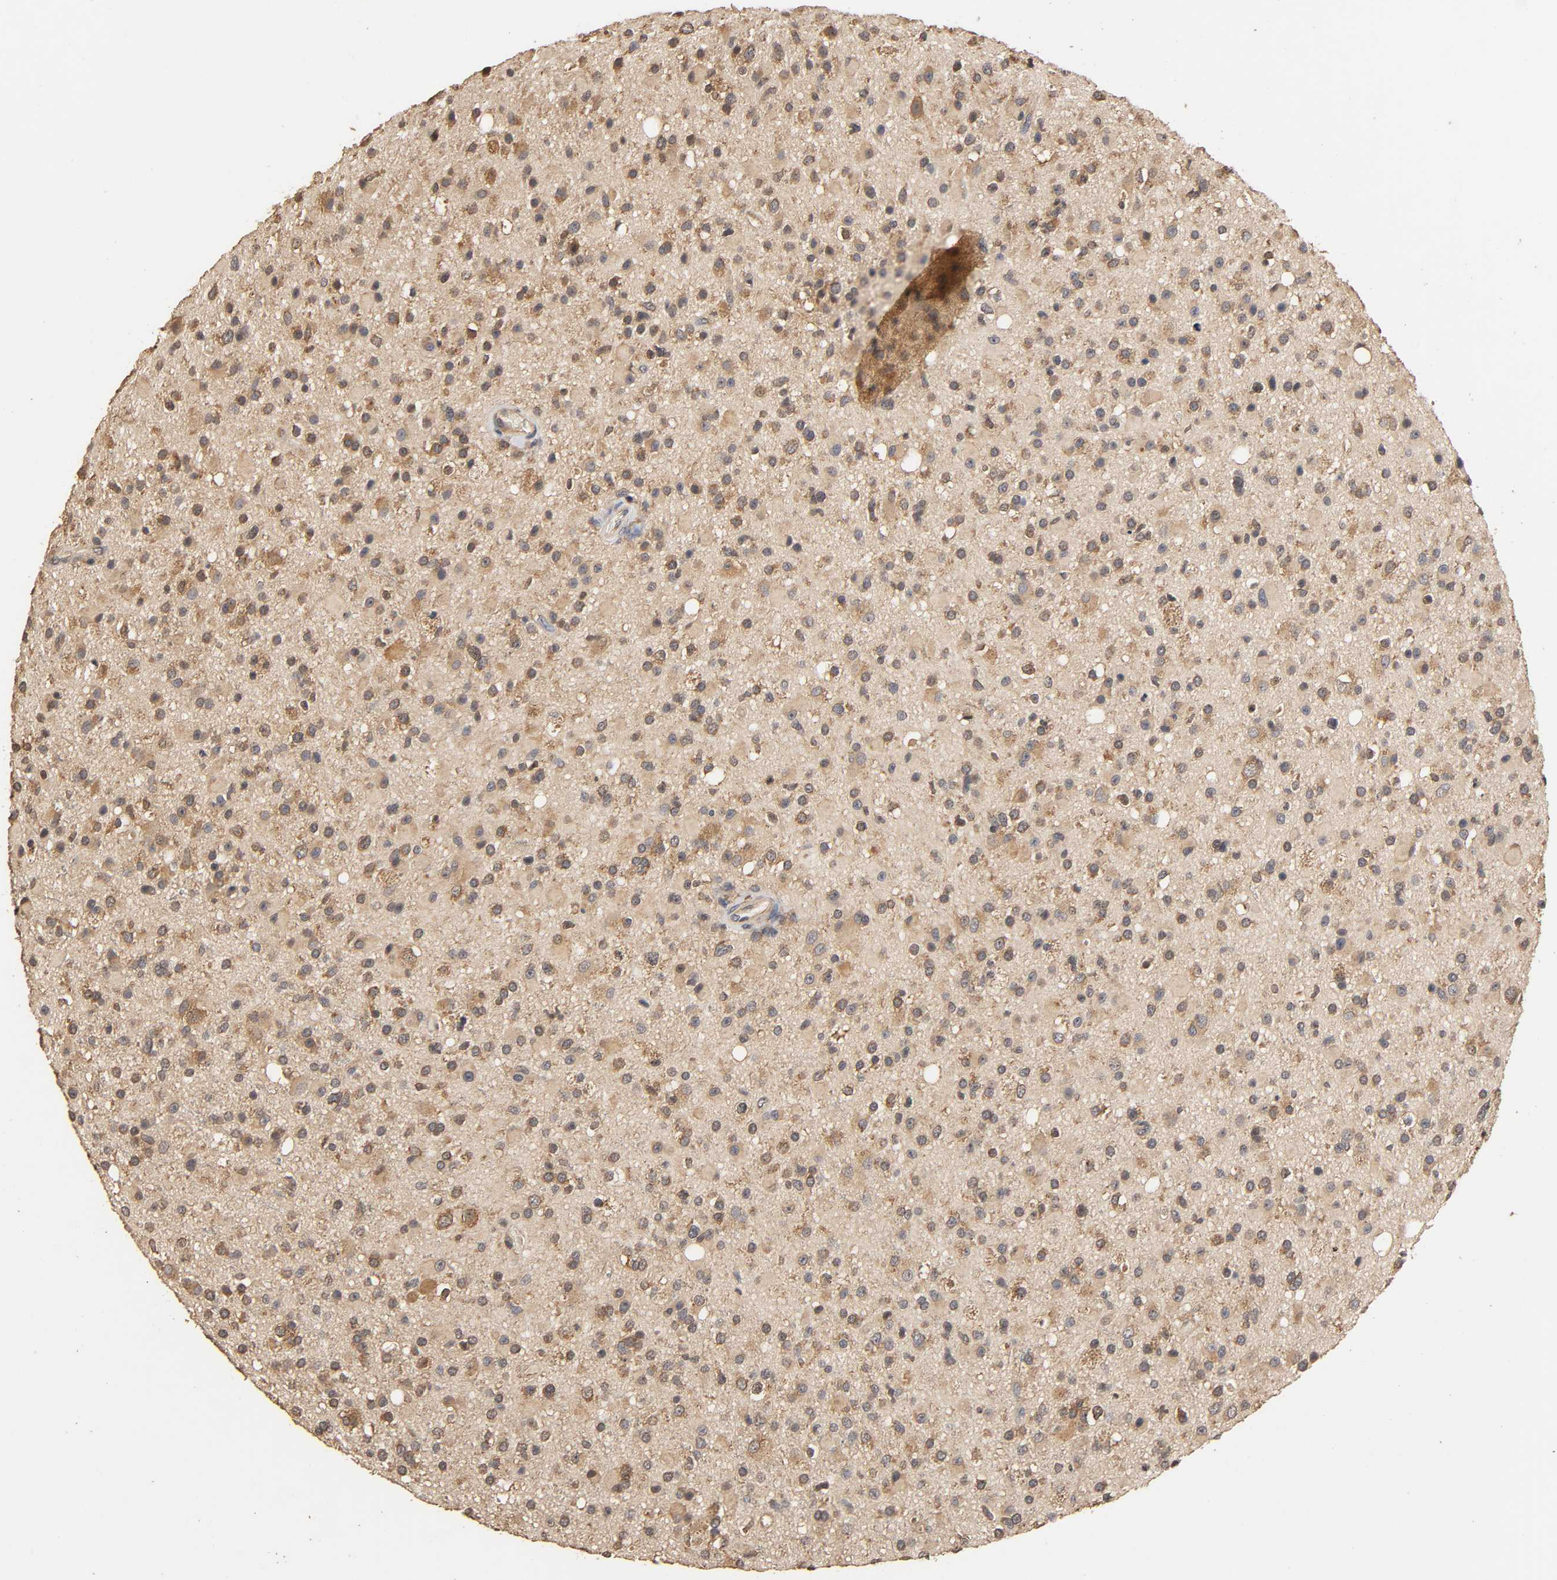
{"staining": {"intensity": "moderate", "quantity": "25%-75%", "location": "cytoplasmic/membranous"}, "tissue": "glioma", "cell_type": "Tumor cells", "image_type": "cancer", "snomed": [{"axis": "morphology", "description": "Glioma, malignant, High grade"}, {"axis": "topography", "description": "Brain"}], "caption": "Human malignant glioma (high-grade) stained for a protein (brown) displays moderate cytoplasmic/membranous positive expression in about 25%-75% of tumor cells.", "gene": "ARHGEF7", "patient": {"sex": "male", "age": 33}}